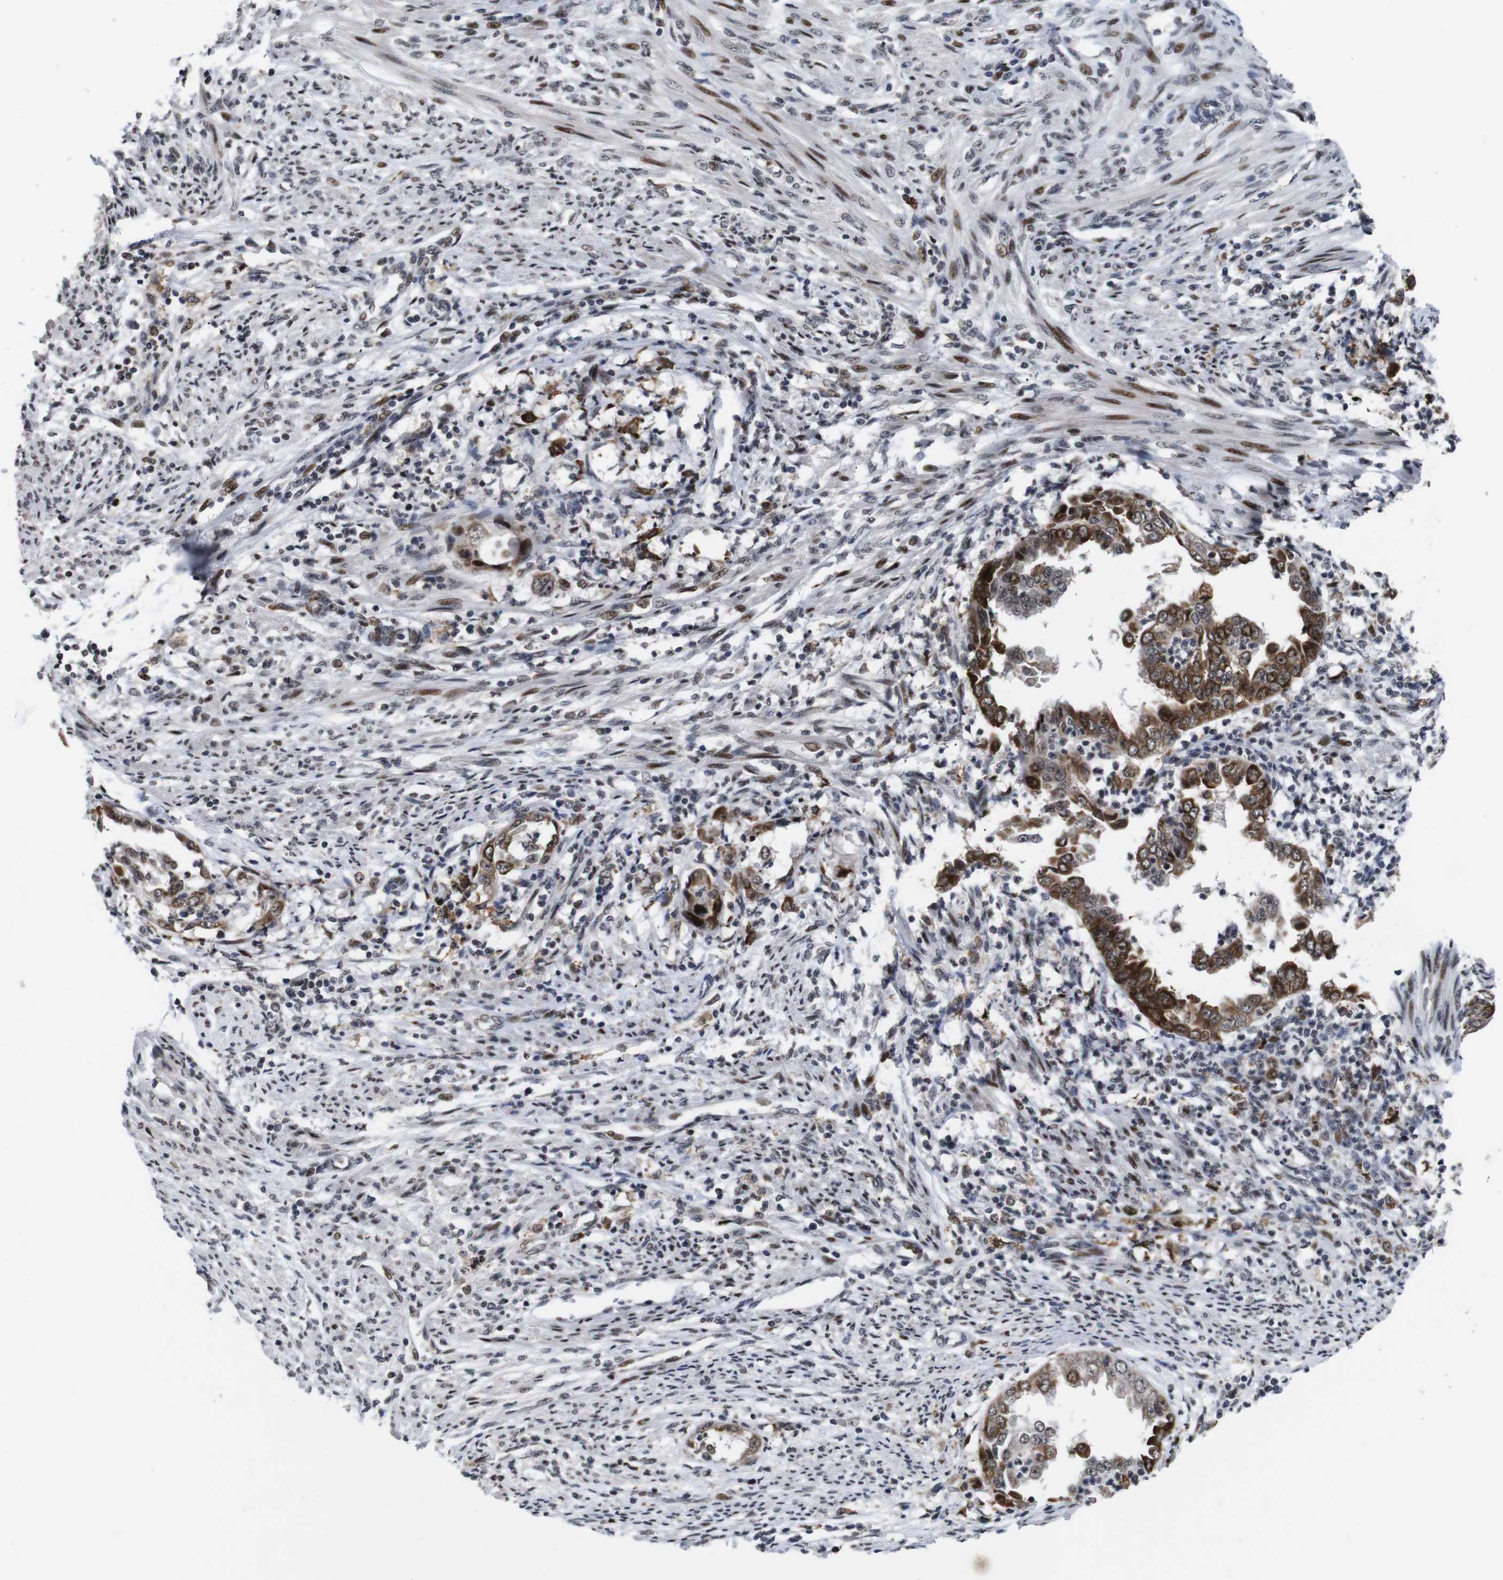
{"staining": {"intensity": "moderate", "quantity": ">75%", "location": "cytoplasmic/membranous,nuclear"}, "tissue": "endometrial cancer", "cell_type": "Tumor cells", "image_type": "cancer", "snomed": [{"axis": "morphology", "description": "Adenocarcinoma, NOS"}, {"axis": "topography", "description": "Endometrium"}], "caption": "Protein staining of endometrial cancer tissue exhibits moderate cytoplasmic/membranous and nuclear staining in about >75% of tumor cells. (DAB (3,3'-diaminobenzidine) IHC with brightfield microscopy, high magnification).", "gene": "EIF4G1", "patient": {"sex": "female", "age": 85}}